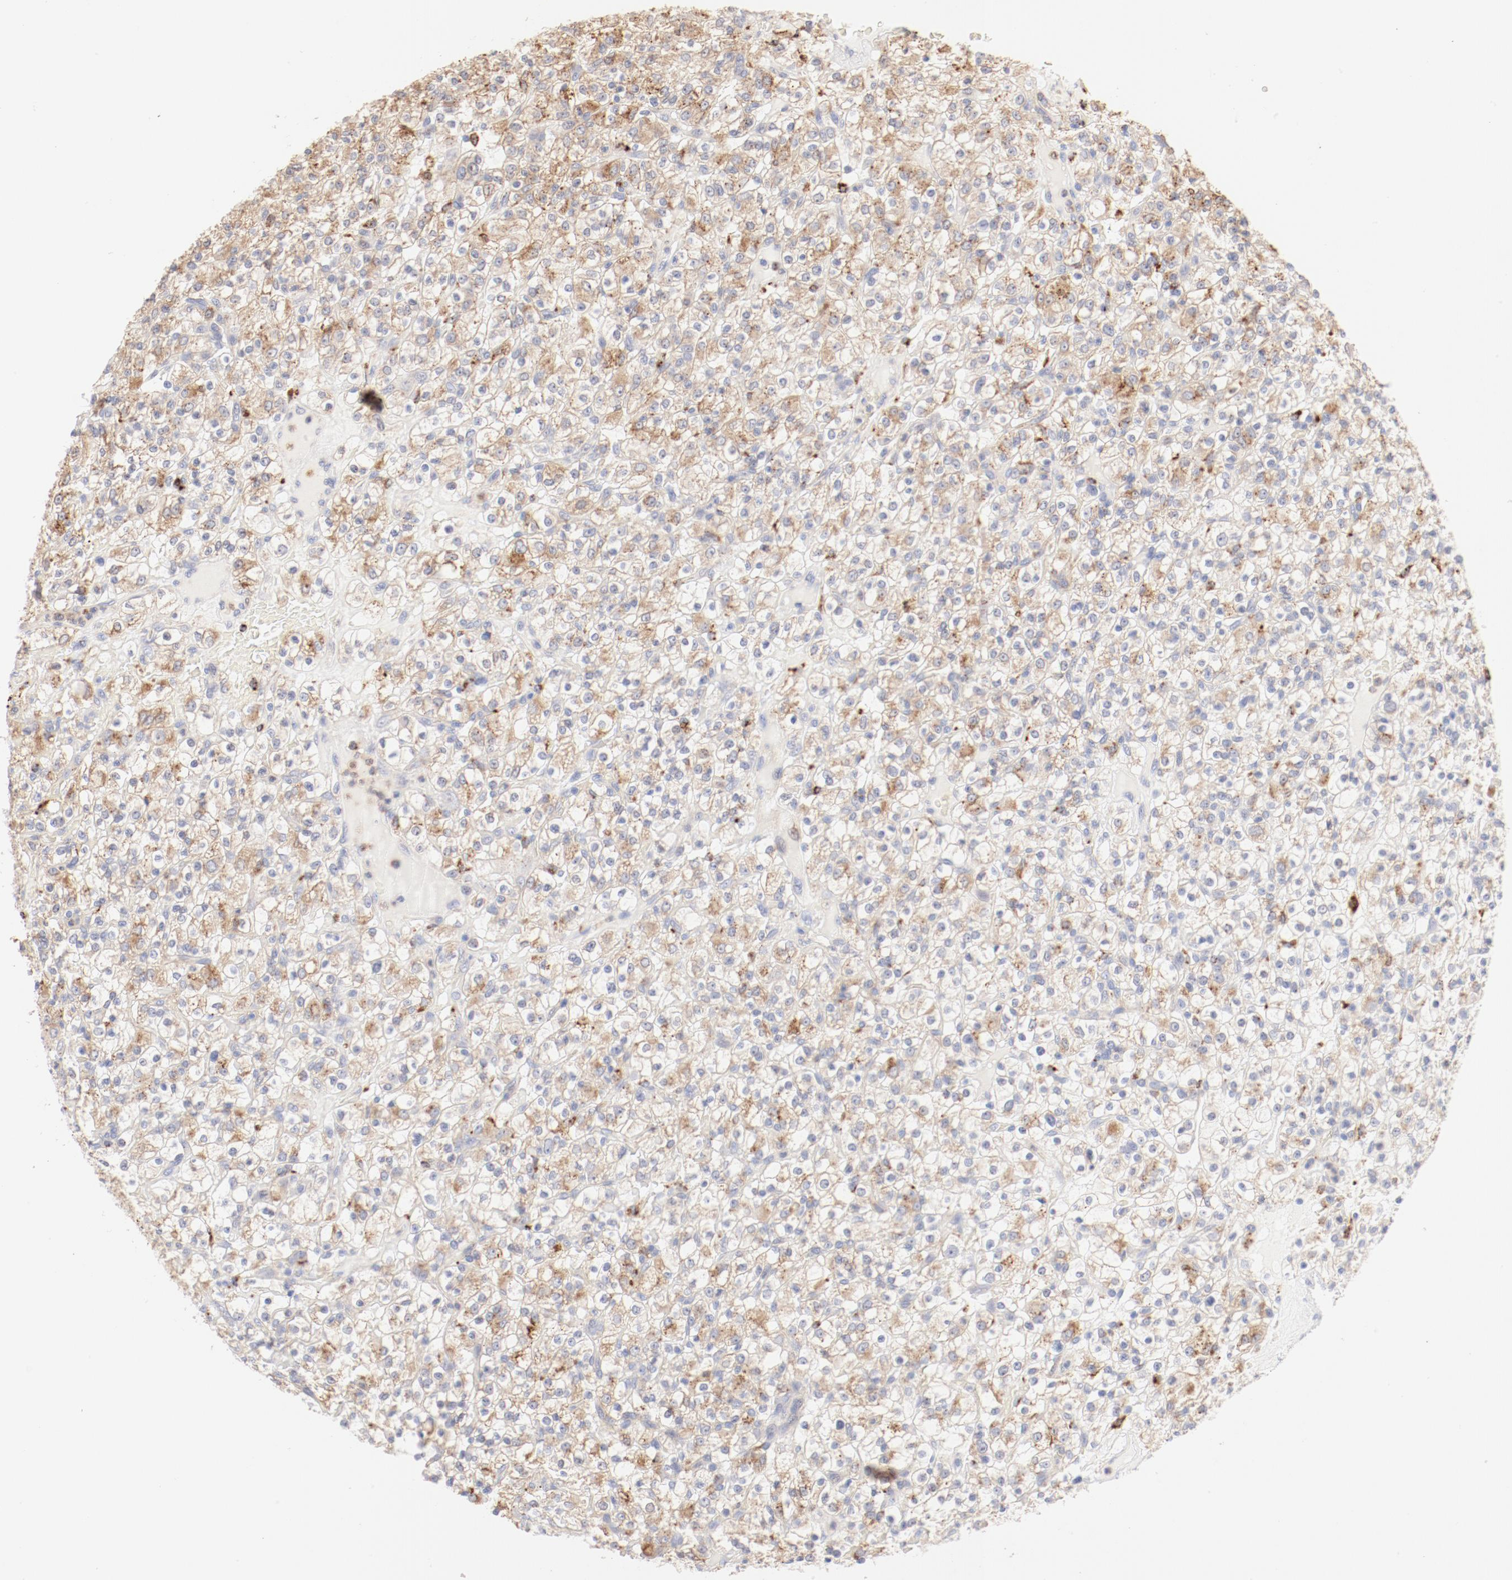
{"staining": {"intensity": "weak", "quantity": "25%-75%", "location": "cytoplasmic/membranous"}, "tissue": "renal cancer", "cell_type": "Tumor cells", "image_type": "cancer", "snomed": [{"axis": "morphology", "description": "Normal tissue, NOS"}, {"axis": "morphology", "description": "Adenocarcinoma, NOS"}, {"axis": "topography", "description": "Kidney"}], "caption": "Renal adenocarcinoma stained for a protein (brown) displays weak cytoplasmic/membranous positive staining in approximately 25%-75% of tumor cells.", "gene": "CTSH", "patient": {"sex": "female", "age": 72}}